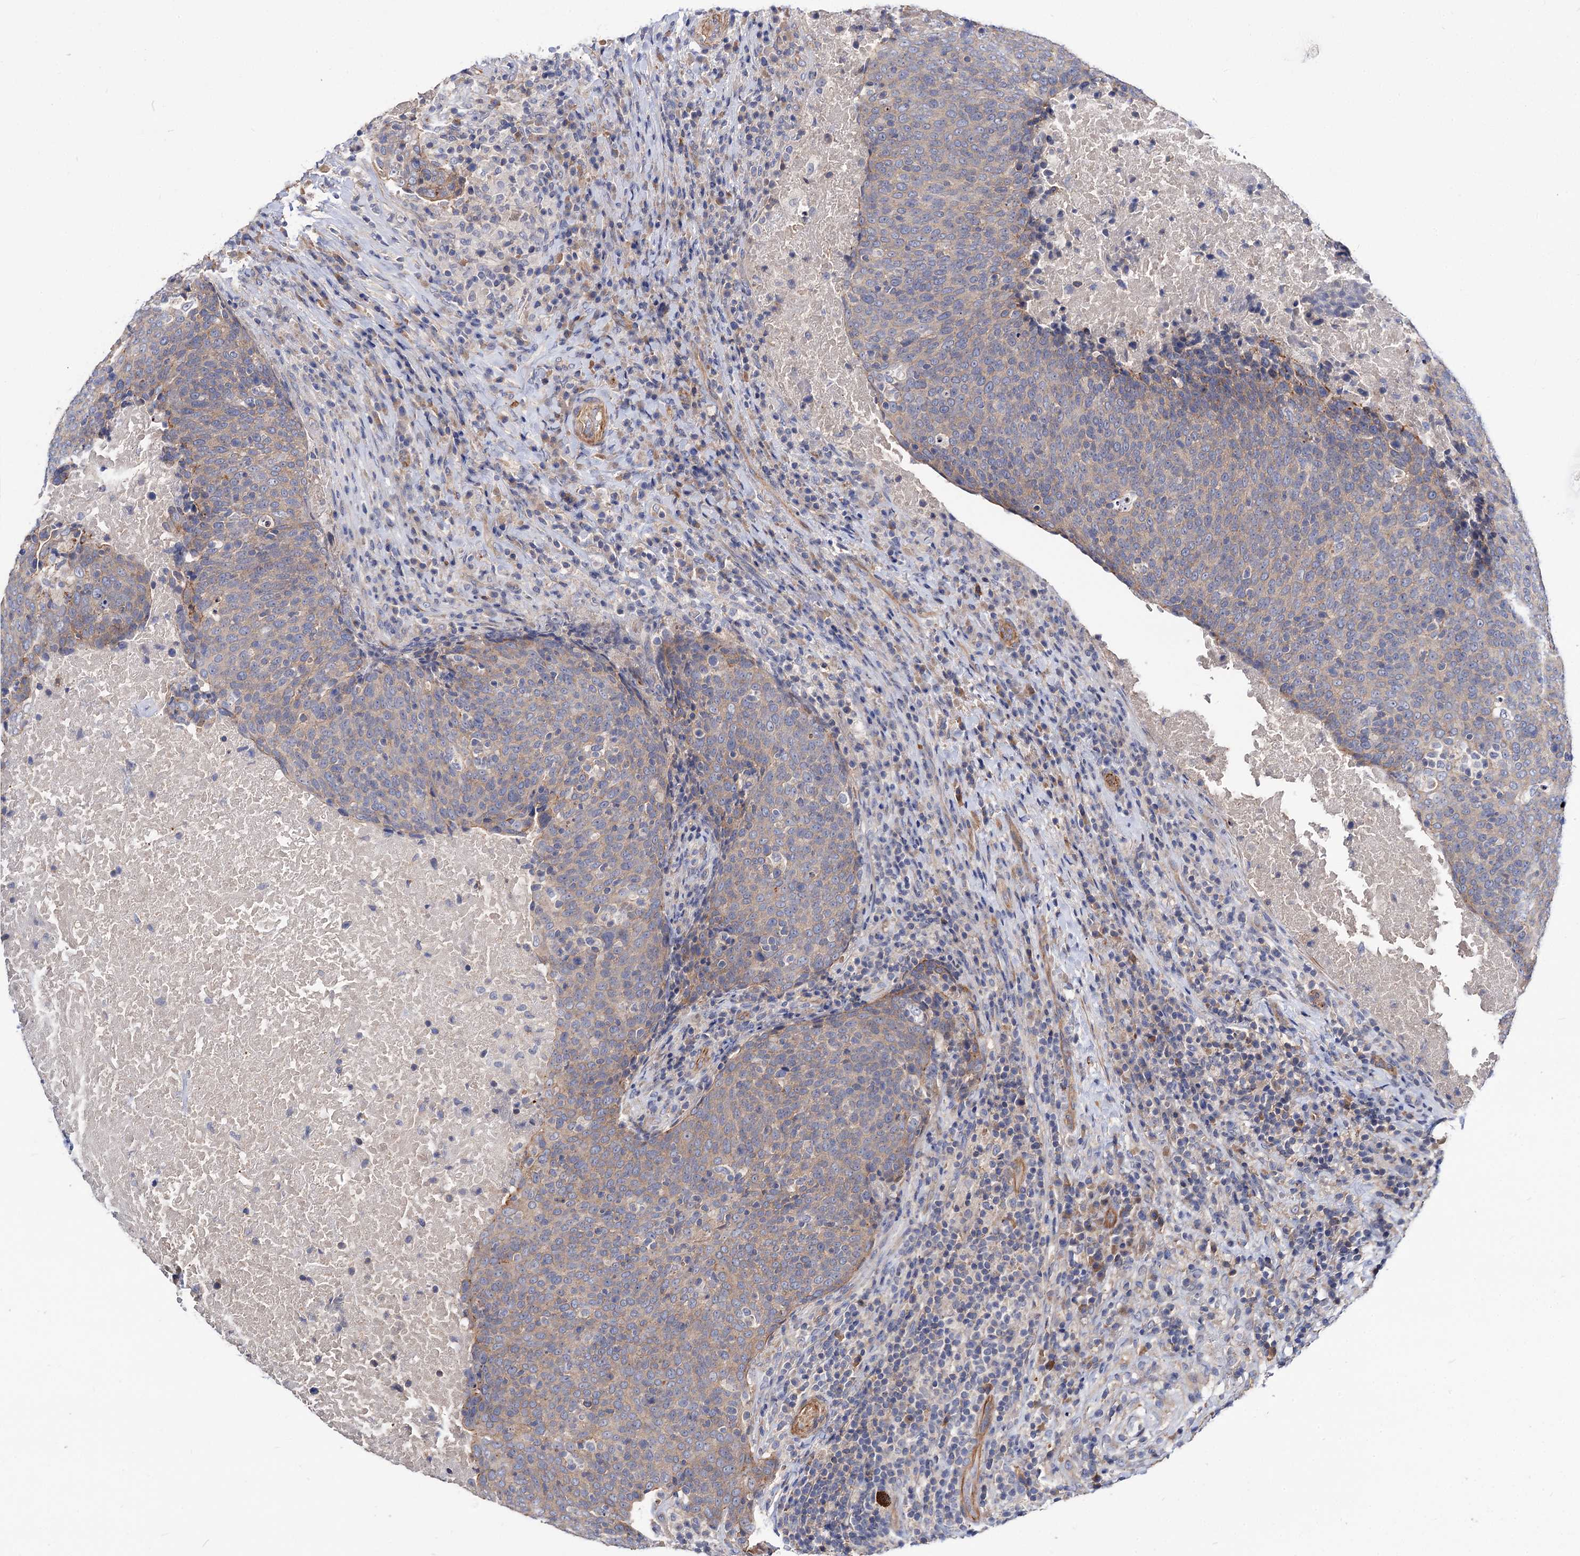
{"staining": {"intensity": "weak", "quantity": "25%-75%", "location": "cytoplasmic/membranous"}, "tissue": "head and neck cancer", "cell_type": "Tumor cells", "image_type": "cancer", "snomed": [{"axis": "morphology", "description": "Squamous cell carcinoma, NOS"}, {"axis": "morphology", "description": "Squamous cell carcinoma, metastatic, NOS"}, {"axis": "topography", "description": "Lymph node"}, {"axis": "topography", "description": "Head-Neck"}], "caption": "Brown immunohistochemical staining in squamous cell carcinoma (head and neck) exhibits weak cytoplasmic/membranous positivity in about 25%-75% of tumor cells.", "gene": "NUDCD2", "patient": {"sex": "male", "age": 62}}